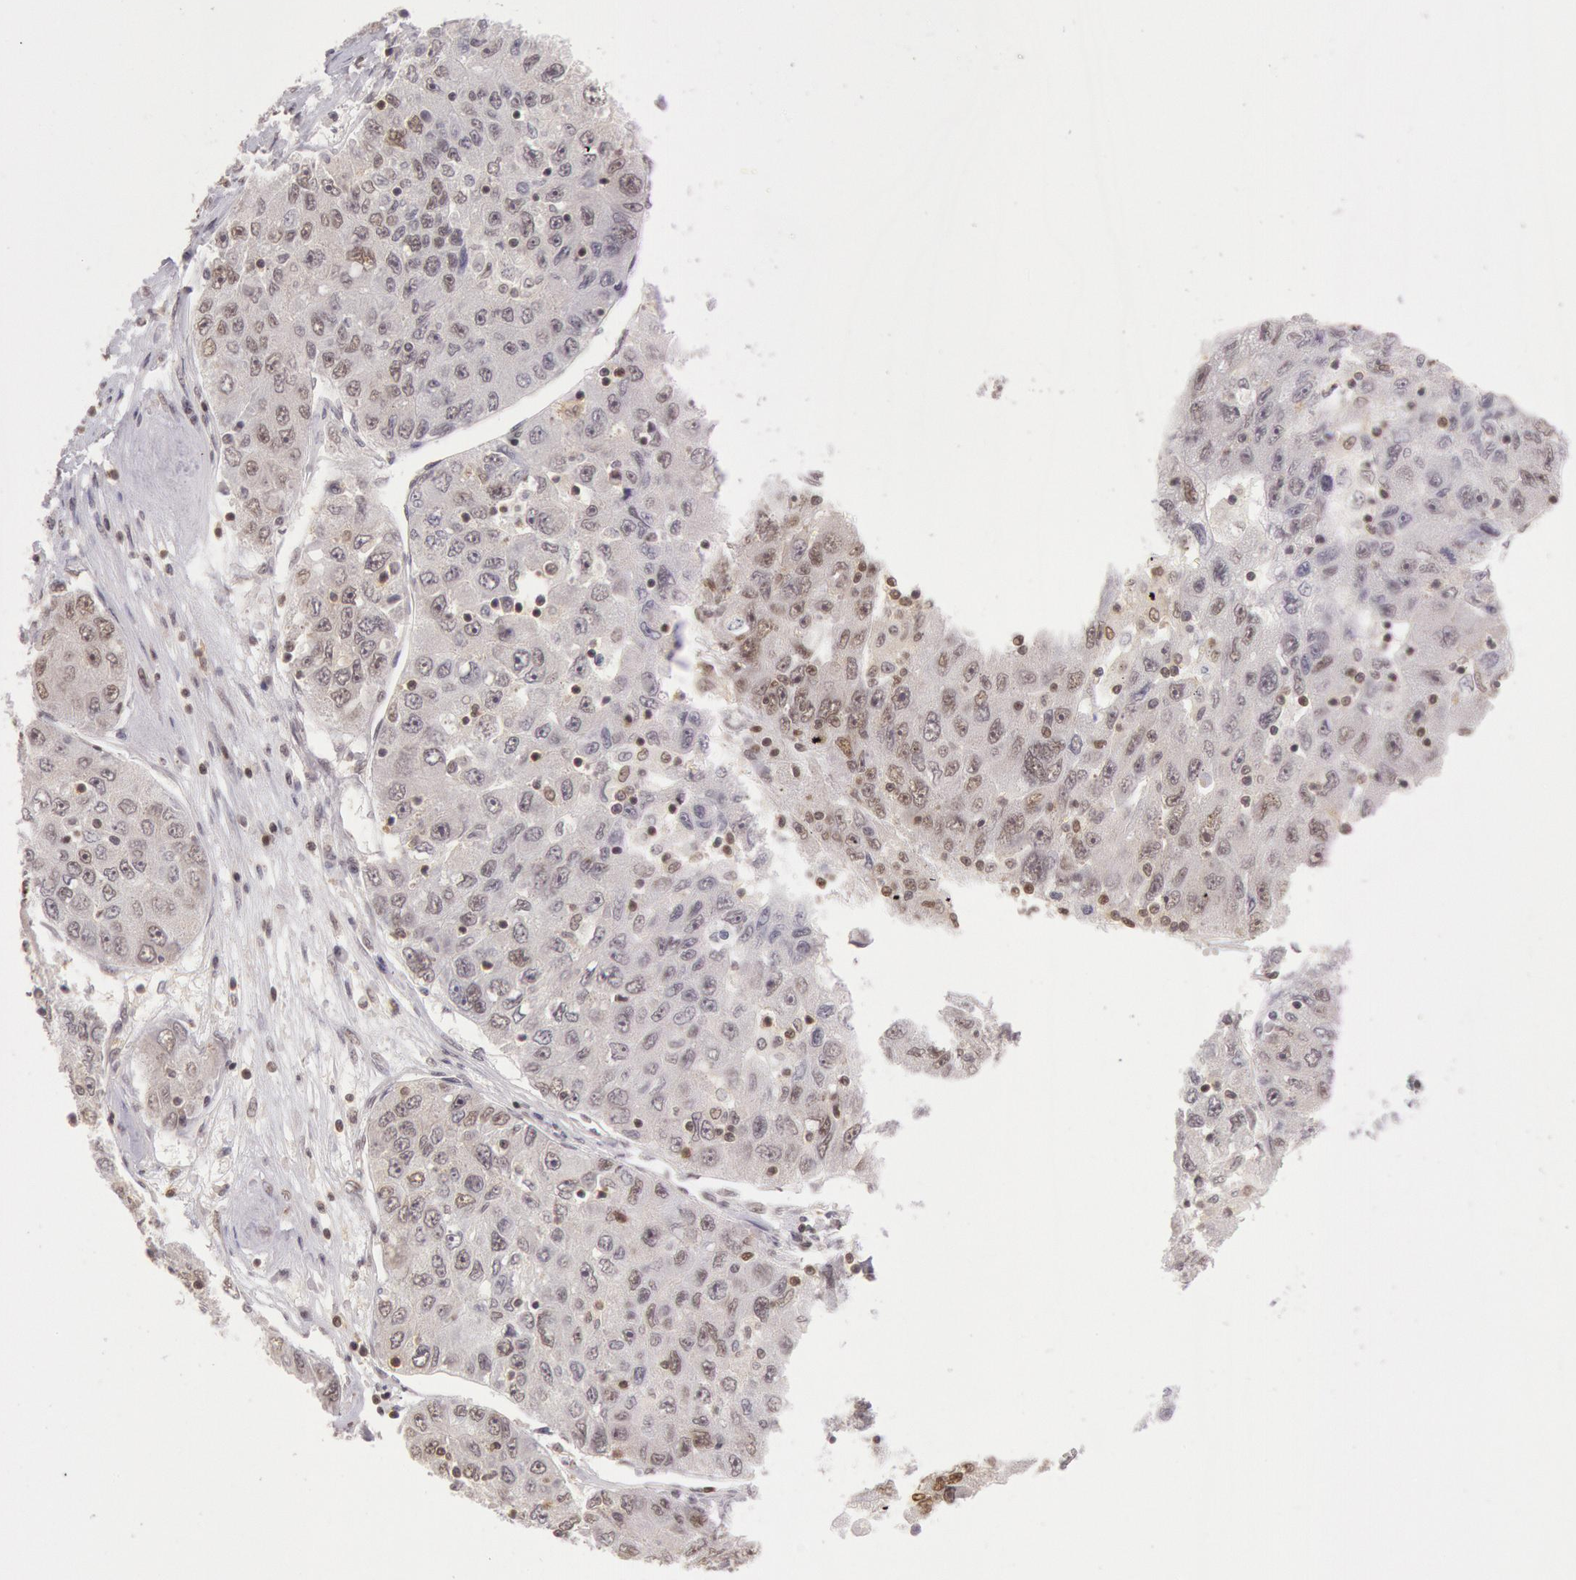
{"staining": {"intensity": "weak", "quantity": "25%-75%", "location": "nuclear"}, "tissue": "liver cancer", "cell_type": "Tumor cells", "image_type": "cancer", "snomed": [{"axis": "morphology", "description": "Carcinoma, Hepatocellular, NOS"}, {"axis": "topography", "description": "Liver"}], "caption": "High-power microscopy captured an immunohistochemistry histopathology image of liver cancer, revealing weak nuclear expression in about 25%-75% of tumor cells.", "gene": "ESS2", "patient": {"sex": "male", "age": 49}}